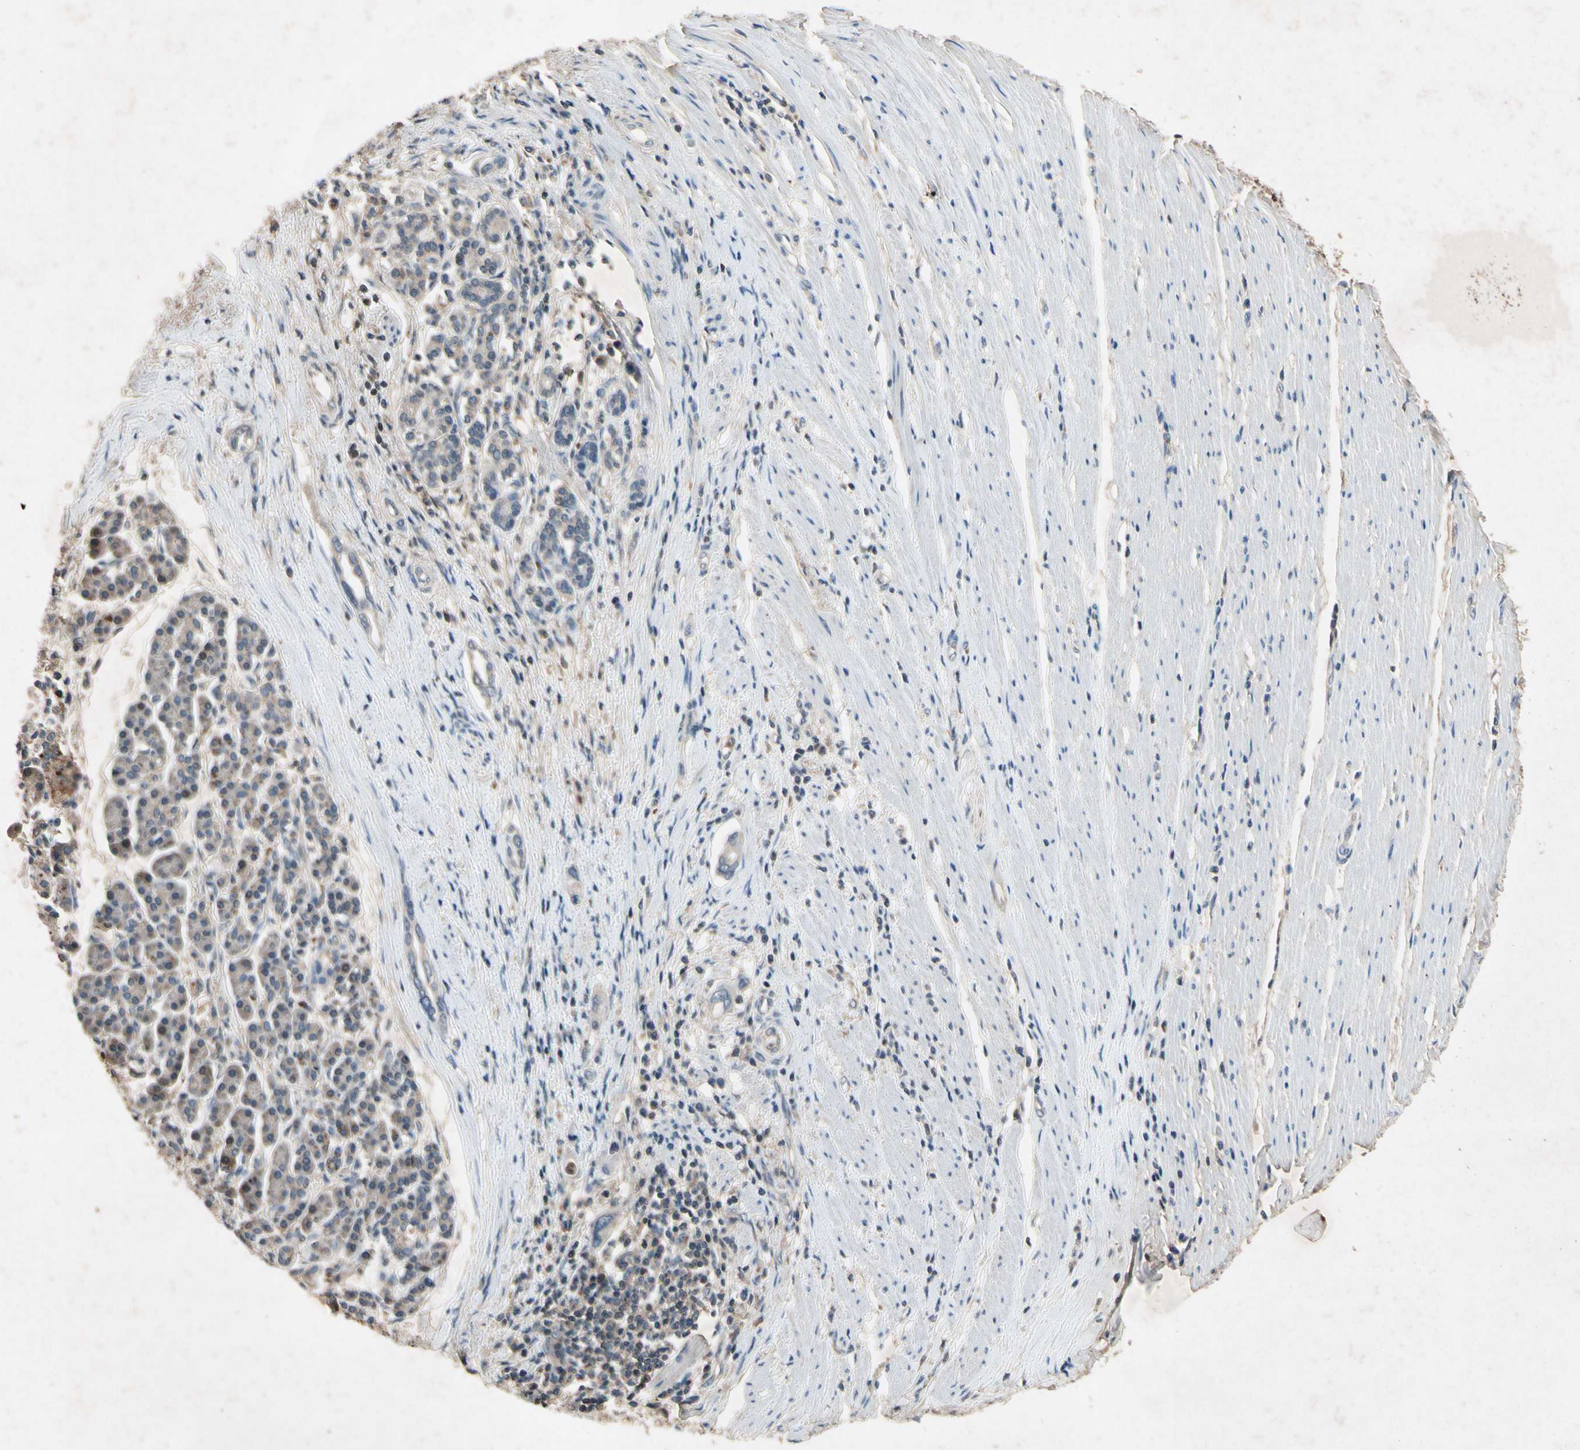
{"staining": {"intensity": "weak", "quantity": "25%-75%", "location": "cytoplasmic/membranous"}, "tissue": "pancreatic cancer", "cell_type": "Tumor cells", "image_type": "cancer", "snomed": [{"axis": "morphology", "description": "Adenocarcinoma, NOS"}, {"axis": "topography", "description": "Pancreas"}], "caption": "IHC histopathology image of neoplastic tissue: human pancreatic adenocarcinoma stained using immunohistochemistry exhibits low levels of weak protein expression localized specifically in the cytoplasmic/membranous of tumor cells, appearing as a cytoplasmic/membranous brown color.", "gene": "IL1RL1", "patient": {"sex": "female", "age": 57}}